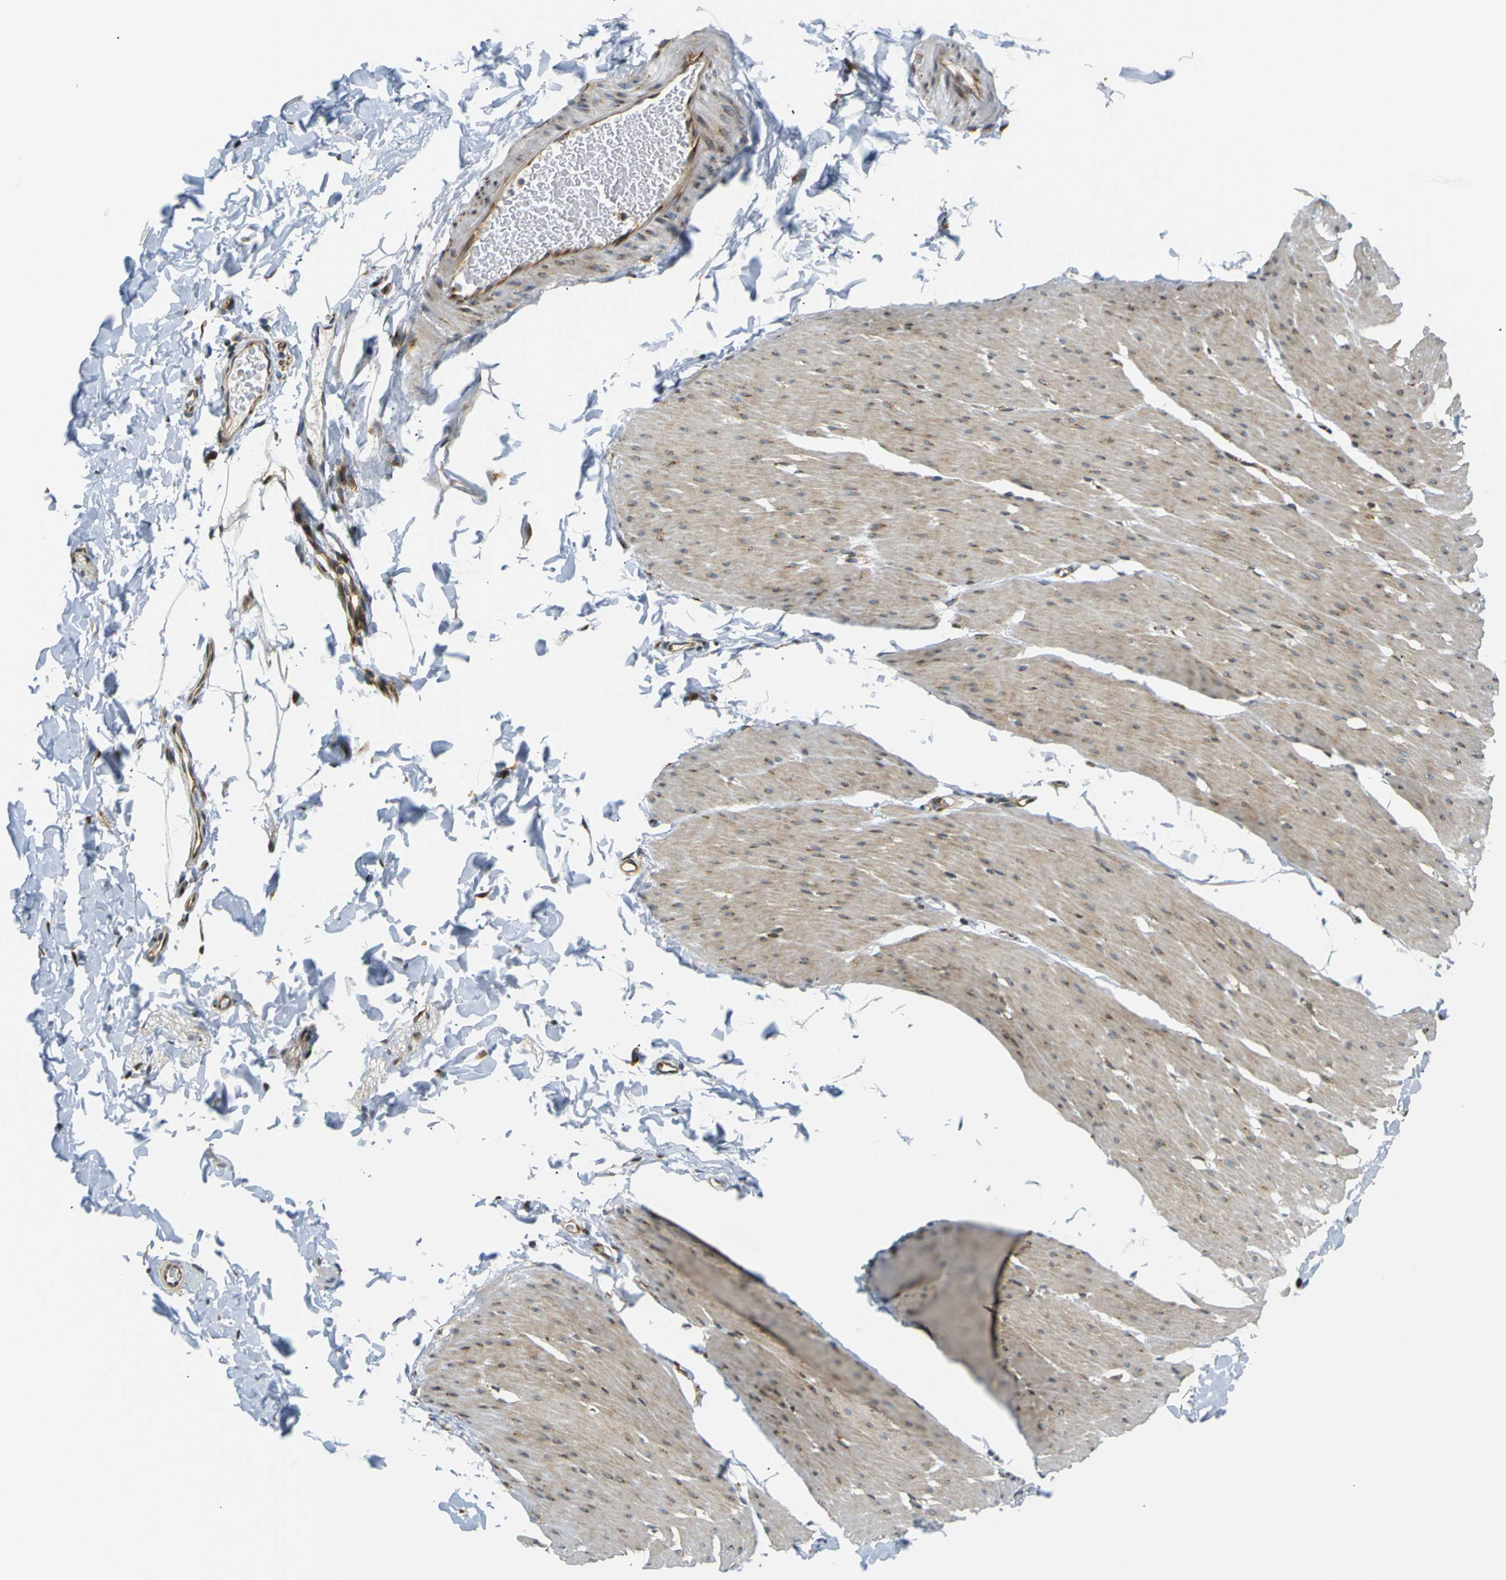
{"staining": {"intensity": "weak", "quantity": "25%-75%", "location": "cytoplasmic/membranous"}, "tissue": "smooth muscle", "cell_type": "Smooth muscle cells", "image_type": "normal", "snomed": [{"axis": "morphology", "description": "Normal tissue, NOS"}, {"axis": "topography", "description": "Smooth muscle"}, {"axis": "topography", "description": "Colon"}], "caption": "Weak cytoplasmic/membranous staining is present in approximately 25%-75% of smooth muscle cells in normal smooth muscle. Immunohistochemistry stains the protein of interest in brown and the nuclei are stained blue.", "gene": "ABCE1", "patient": {"sex": "male", "age": 67}}